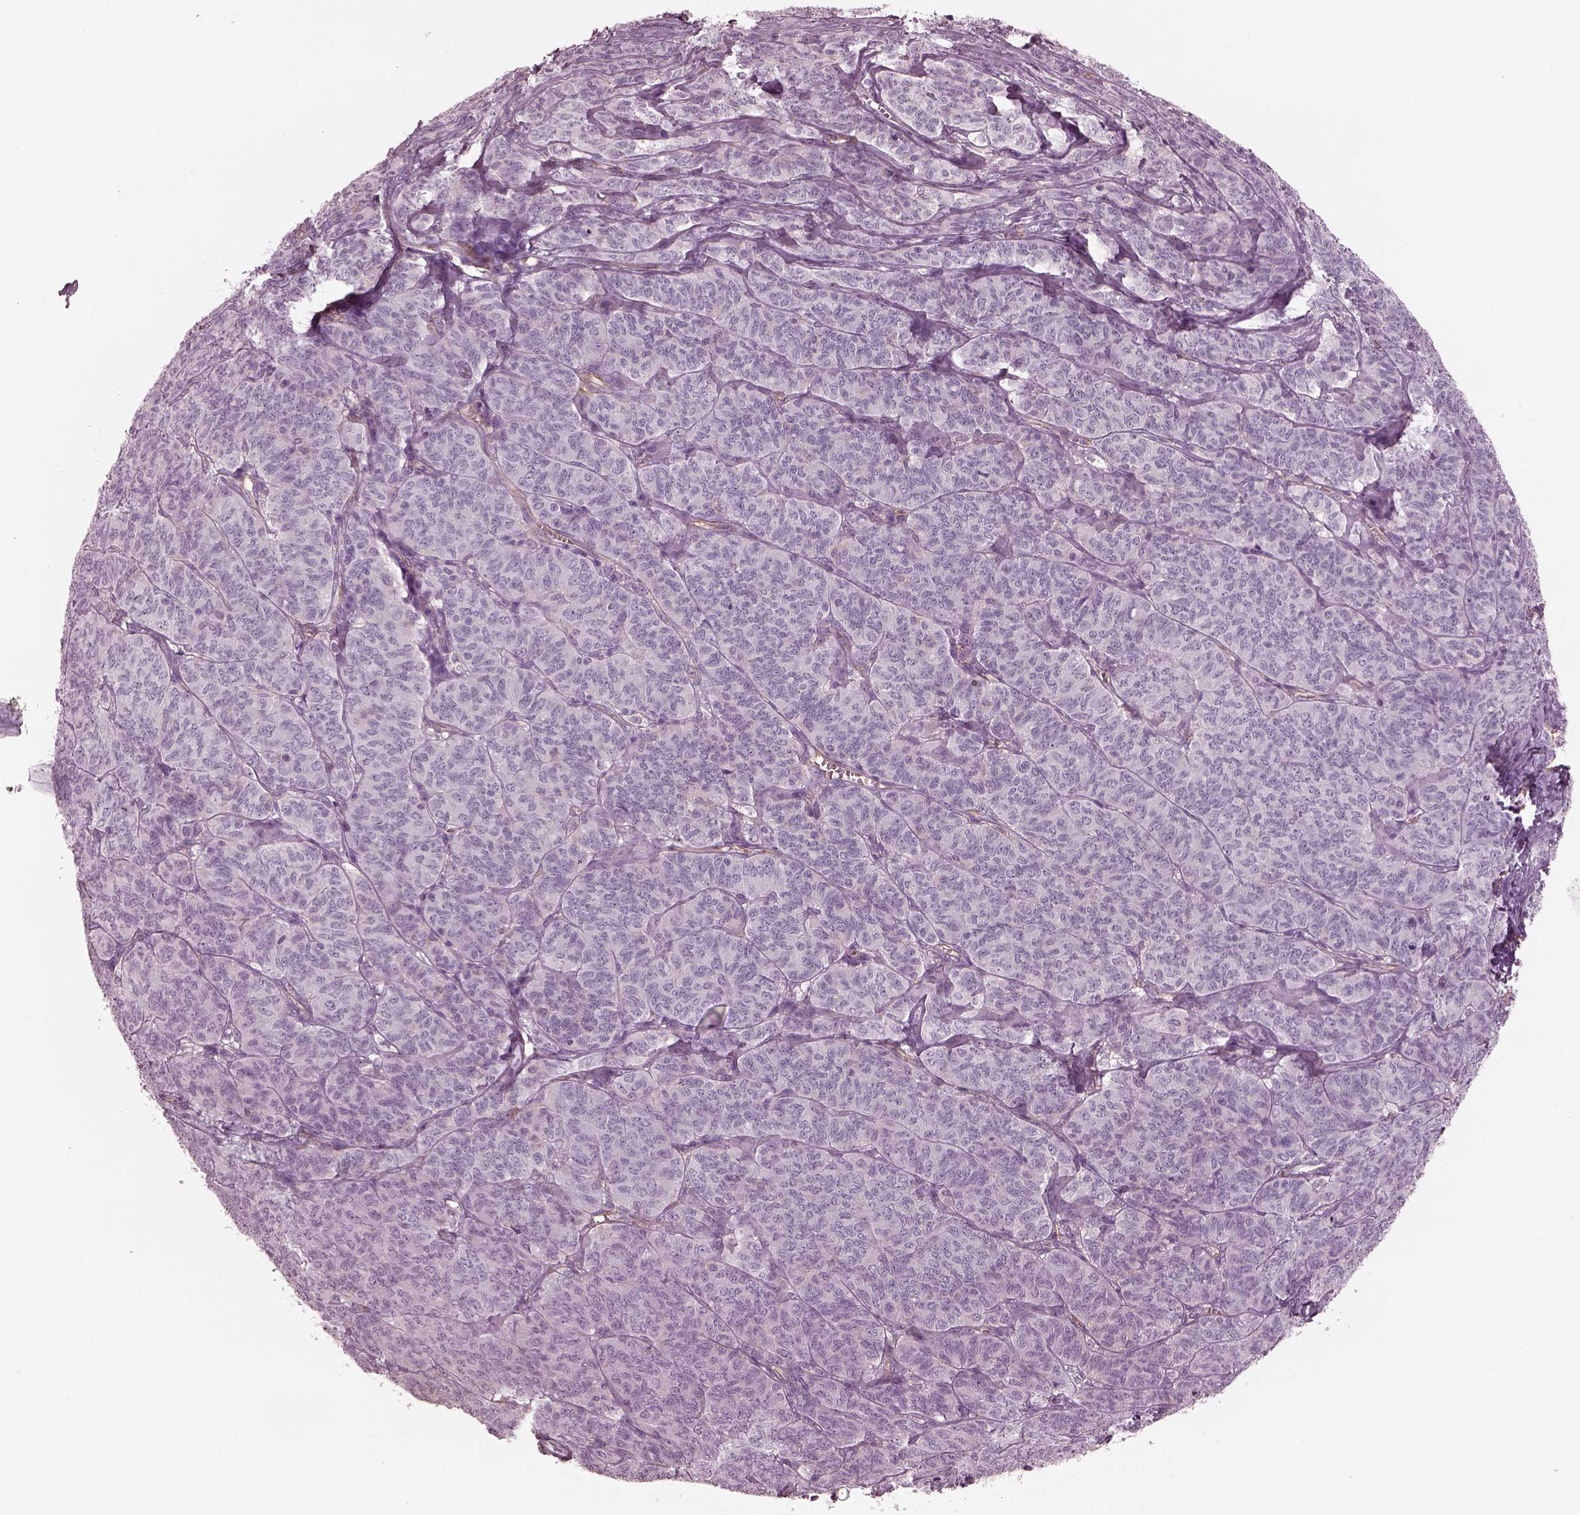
{"staining": {"intensity": "negative", "quantity": "none", "location": "none"}, "tissue": "ovarian cancer", "cell_type": "Tumor cells", "image_type": "cancer", "snomed": [{"axis": "morphology", "description": "Carcinoma, endometroid"}, {"axis": "topography", "description": "Ovary"}], "caption": "Photomicrograph shows no significant protein expression in tumor cells of ovarian cancer.", "gene": "EIF4E1B", "patient": {"sex": "female", "age": 80}}